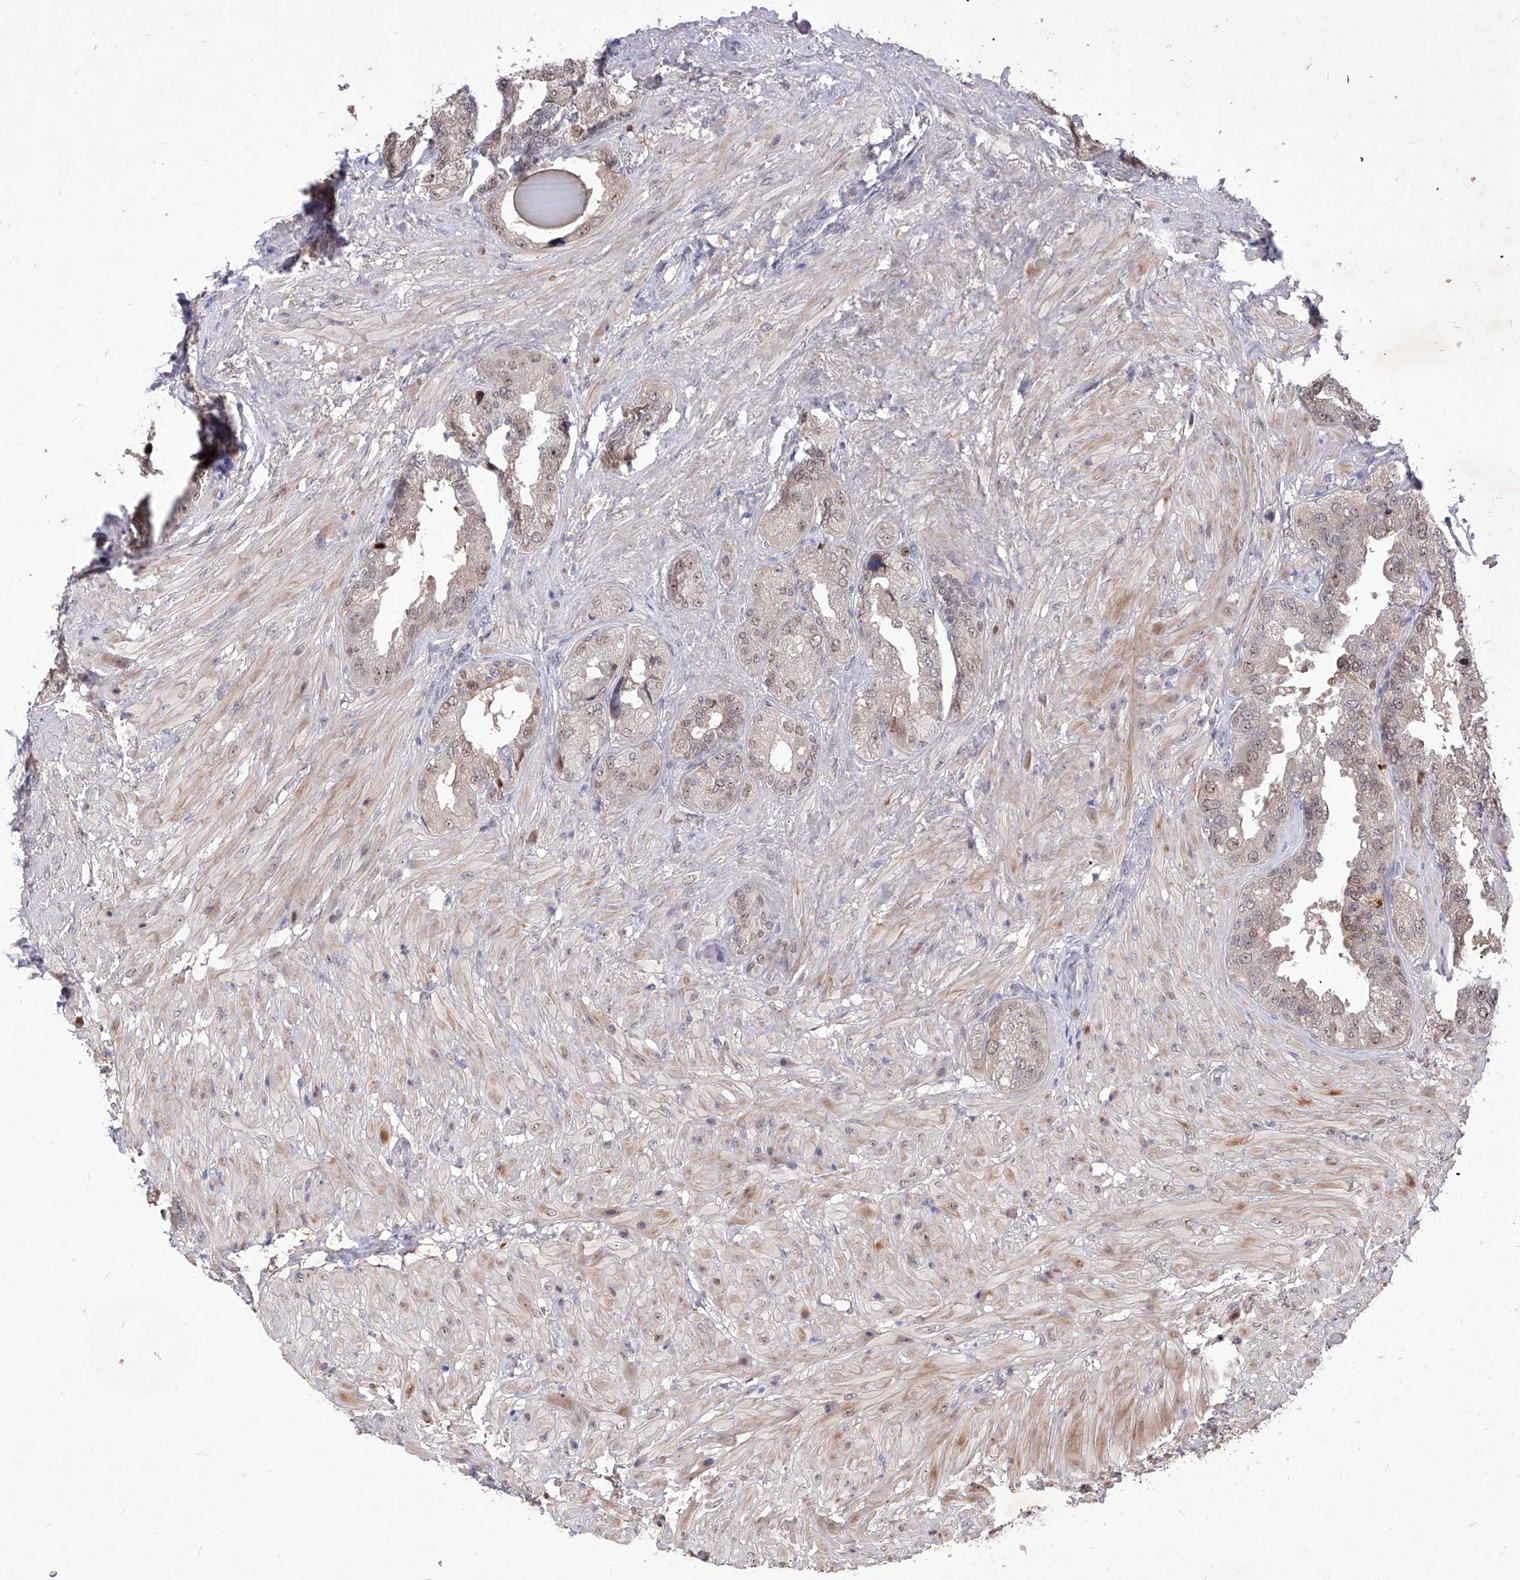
{"staining": {"intensity": "weak", "quantity": "25%-75%", "location": "cytoplasmic/membranous,nuclear"}, "tissue": "seminal vesicle", "cell_type": "Glandular cells", "image_type": "normal", "snomed": [{"axis": "morphology", "description": "Normal tissue, NOS"}, {"axis": "topography", "description": "Seminal veicle"}, {"axis": "topography", "description": "Peripheral nerve tissue"}], "caption": "This micrograph reveals immunohistochemistry (IHC) staining of unremarkable human seminal vesicle, with low weak cytoplasmic/membranous,nuclear positivity in about 25%-75% of glandular cells.", "gene": "LGR4", "patient": {"sex": "male", "age": 63}}